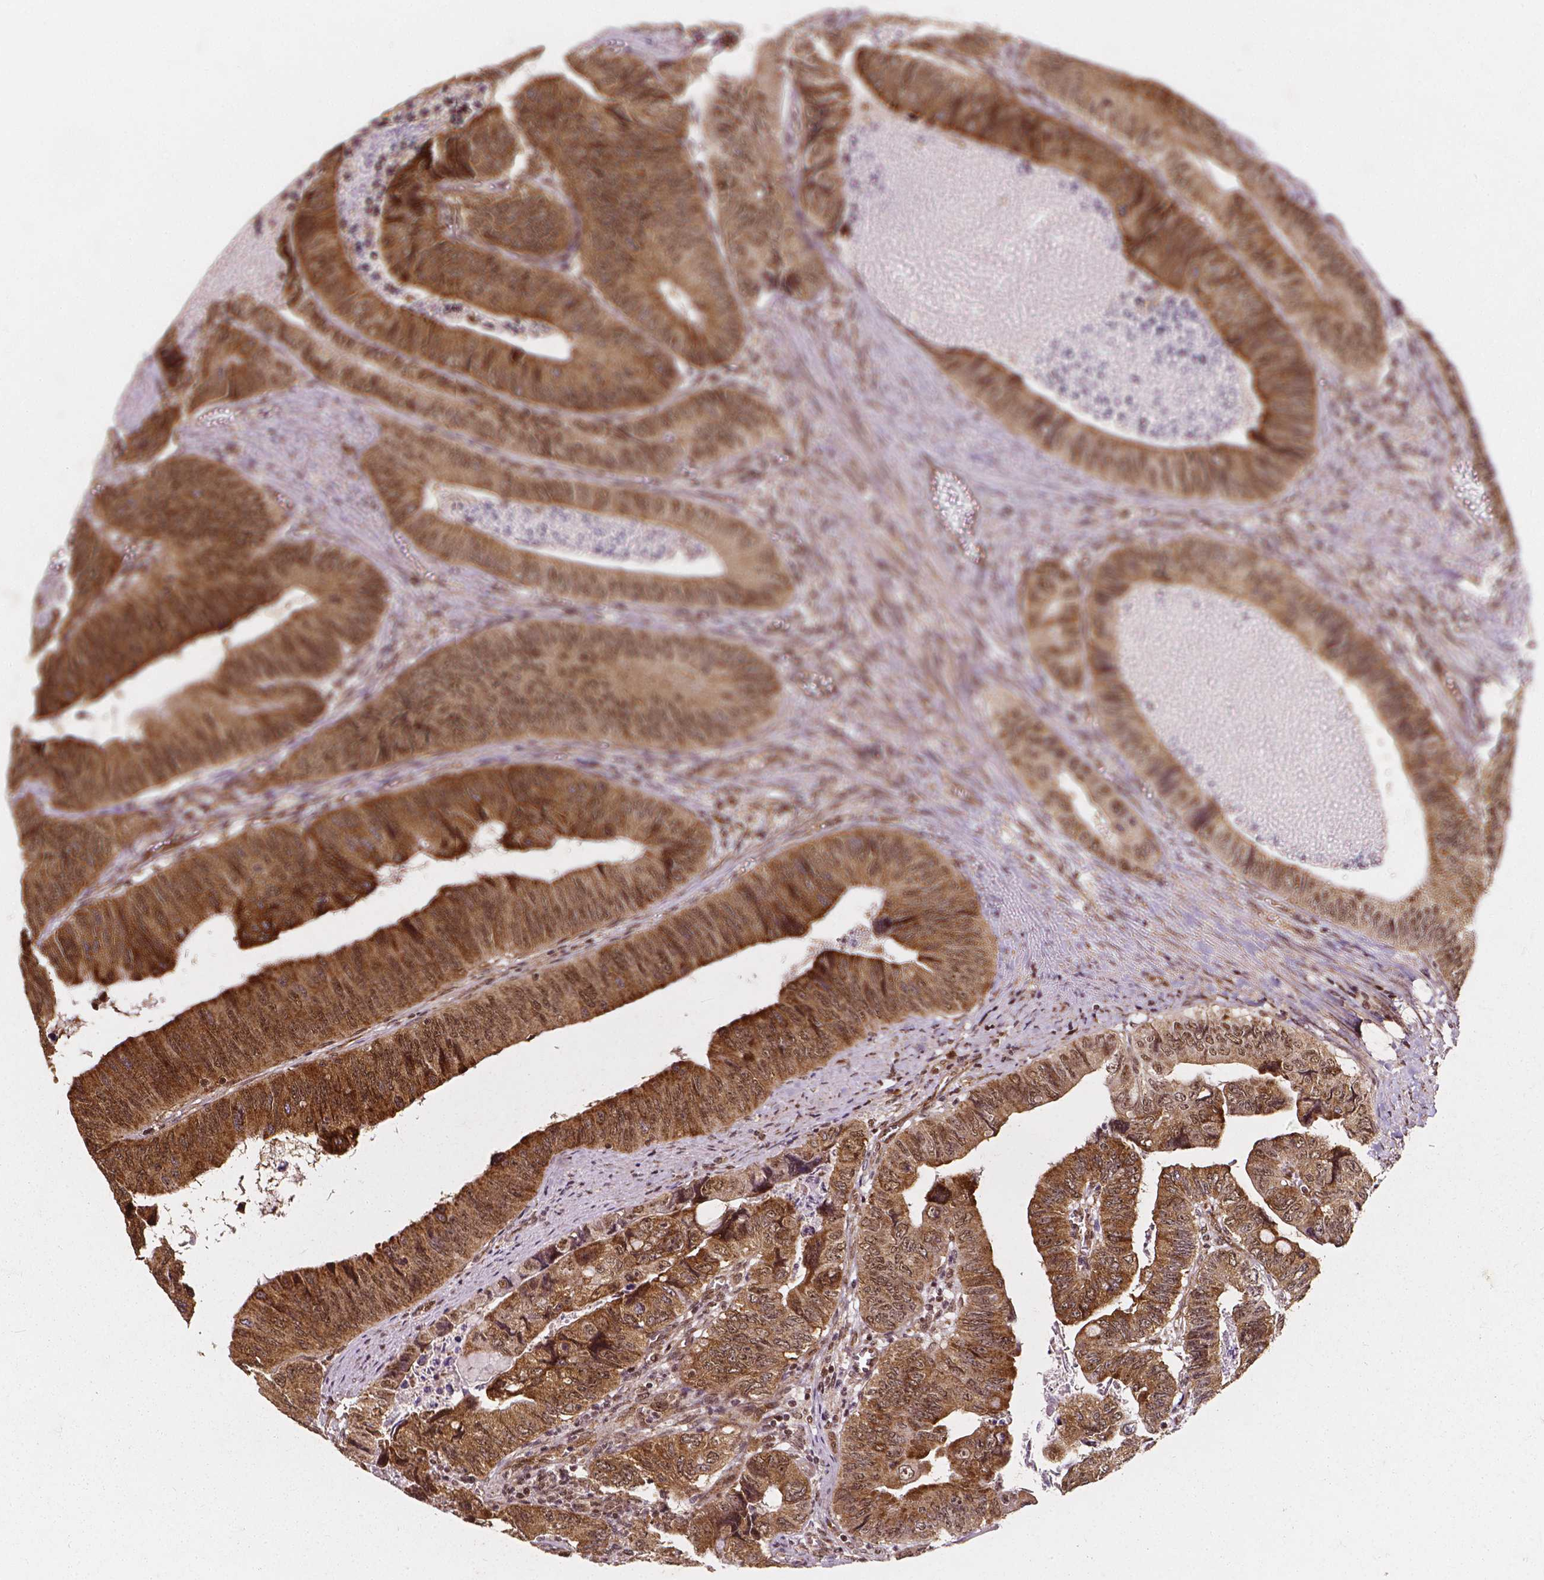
{"staining": {"intensity": "moderate", "quantity": ">75%", "location": "cytoplasmic/membranous"}, "tissue": "colorectal cancer", "cell_type": "Tumor cells", "image_type": "cancer", "snomed": [{"axis": "morphology", "description": "Adenocarcinoma, NOS"}, {"axis": "topography", "description": "Colon"}], "caption": "Immunohistochemical staining of human adenocarcinoma (colorectal) exhibits moderate cytoplasmic/membranous protein positivity in approximately >75% of tumor cells. Nuclei are stained in blue.", "gene": "SMN1", "patient": {"sex": "female", "age": 84}}